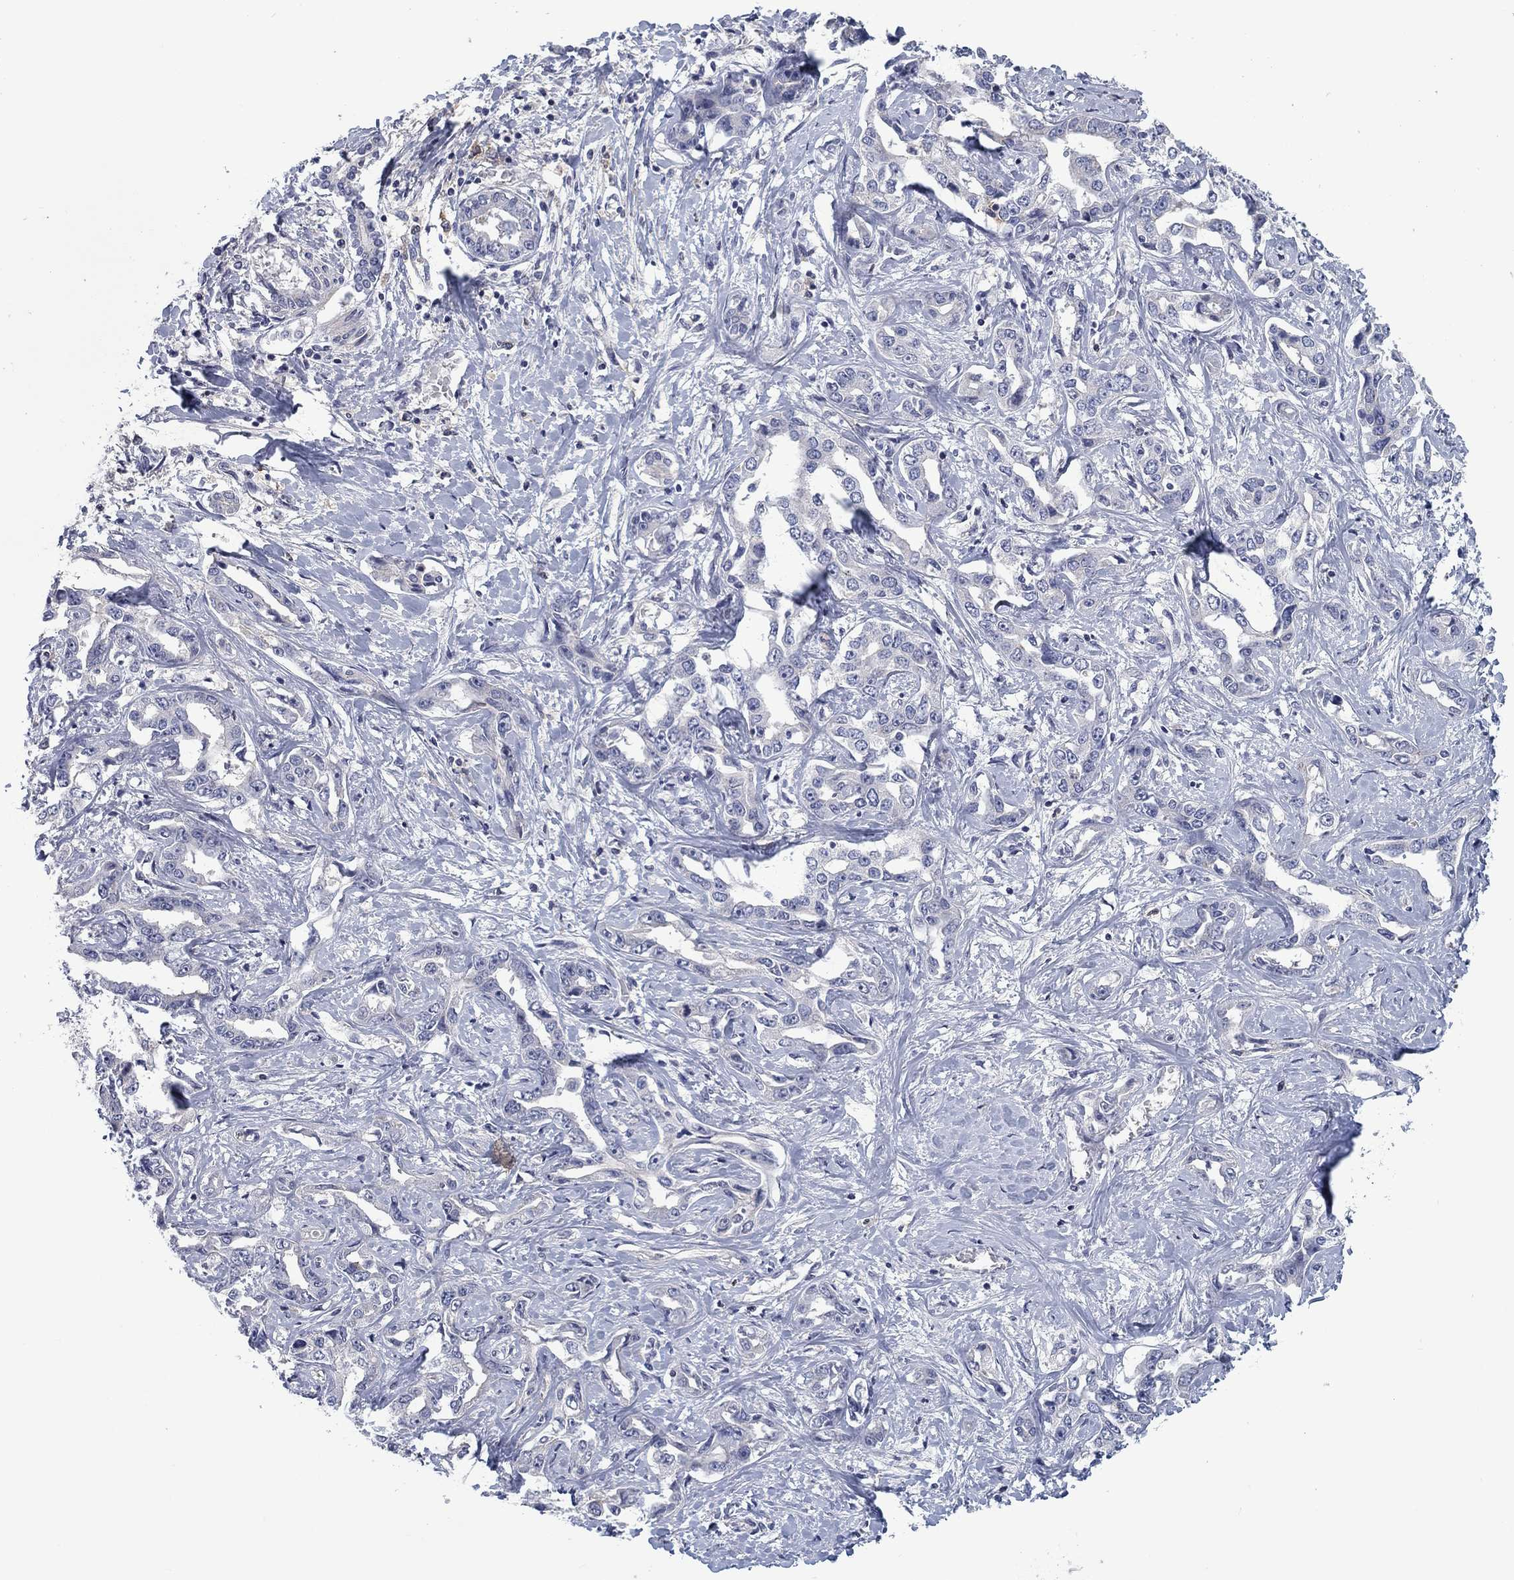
{"staining": {"intensity": "negative", "quantity": "none", "location": "none"}, "tissue": "liver cancer", "cell_type": "Tumor cells", "image_type": "cancer", "snomed": [{"axis": "morphology", "description": "Cholangiocarcinoma"}, {"axis": "topography", "description": "Liver"}], "caption": "Immunohistochemical staining of human cholangiocarcinoma (liver) reveals no significant positivity in tumor cells.", "gene": "KIF15", "patient": {"sex": "male", "age": 59}}